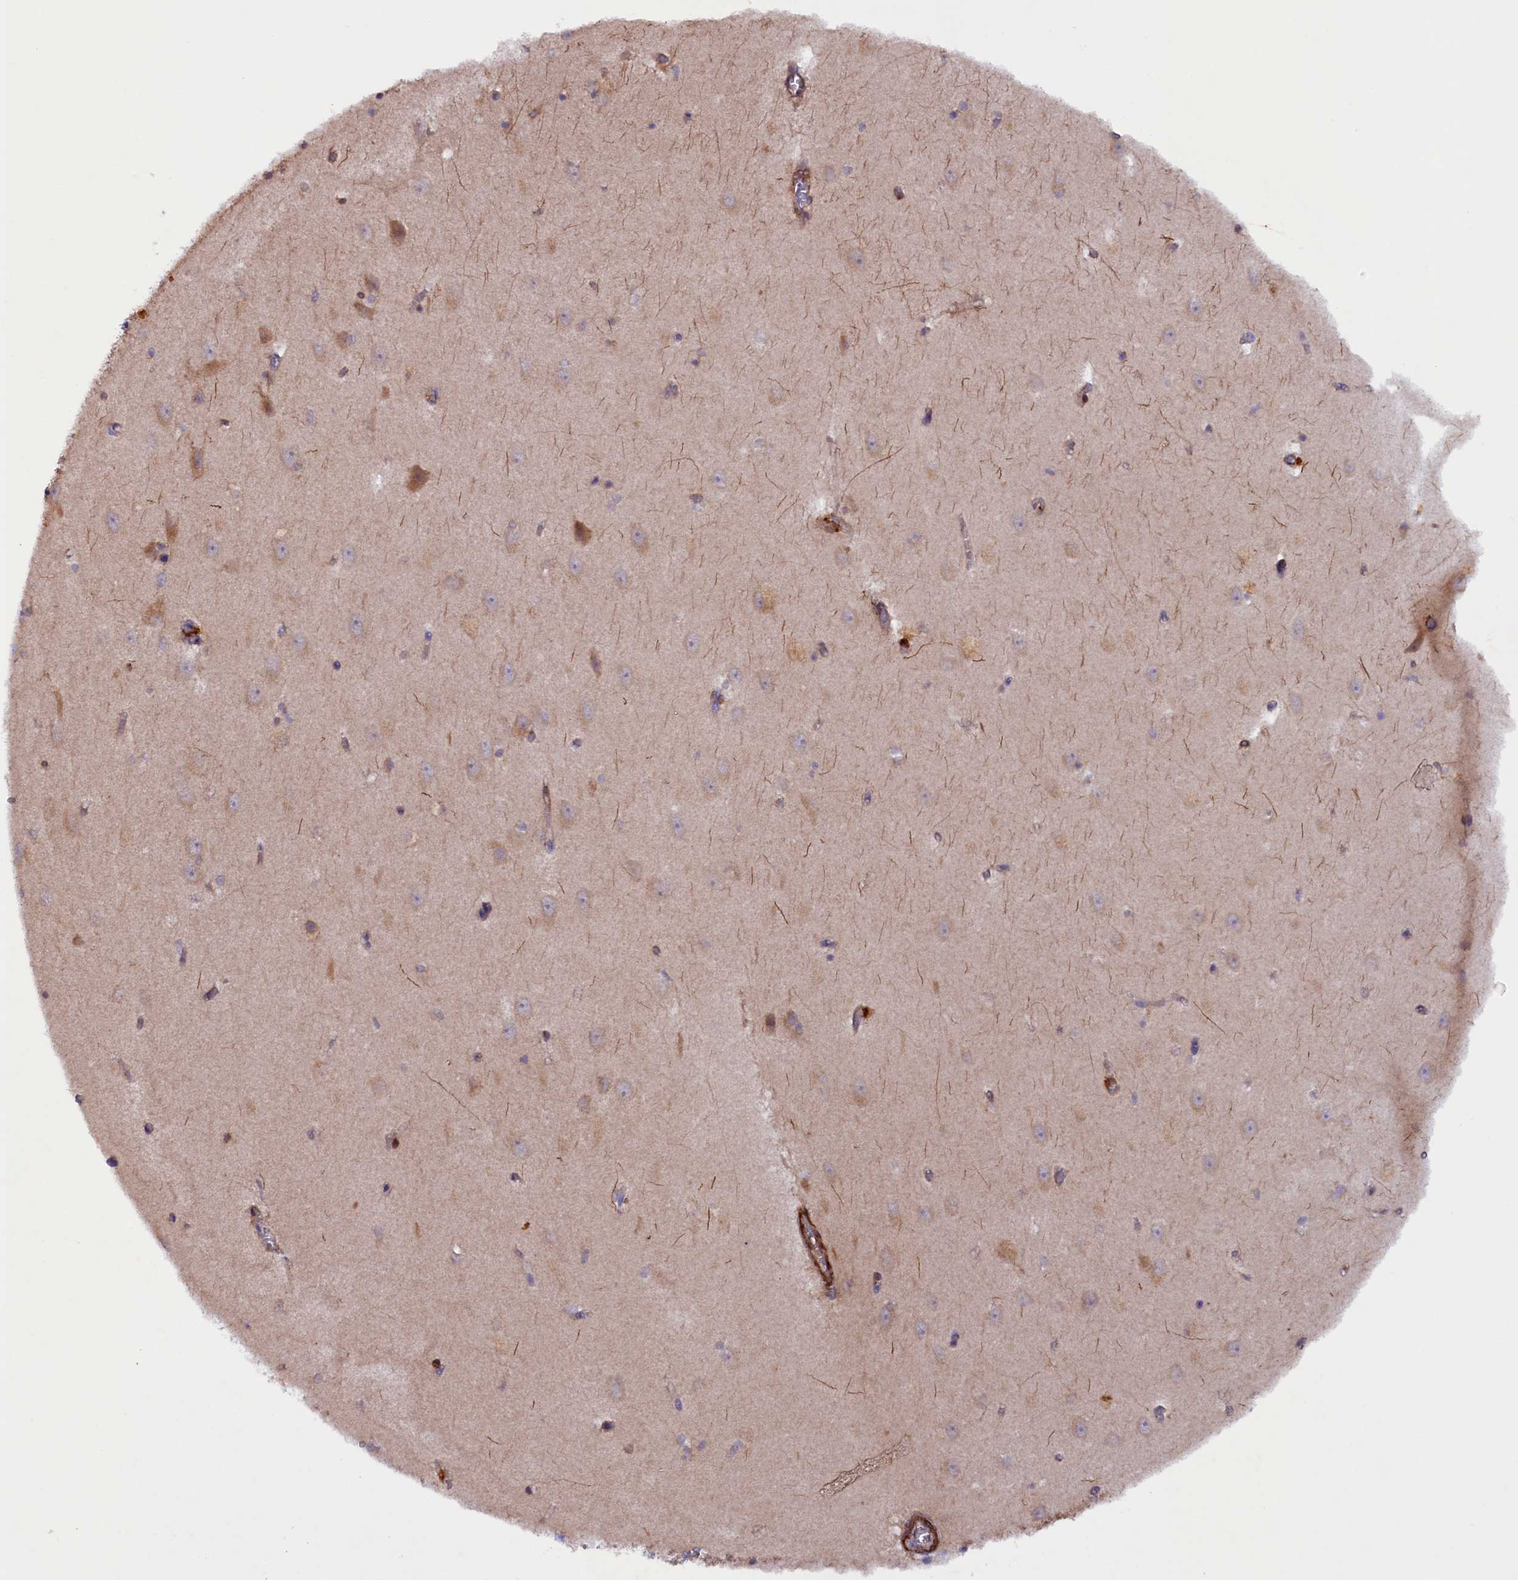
{"staining": {"intensity": "negative", "quantity": "none", "location": "none"}, "tissue": "hippocampus", "cell_type": "Glial cells", "image_type": "normal", "snomed": [{"axis": "morphology", "description": "Normal tissue, NOS"}, {"axis": "topography", "description": "Hippocampus"}], "caption": "Immunohistochemistry (IHC) of unremarkable human hippocampus reveals no staining in glial cells.", "gene": "ARRDC4", "patient": {"sex": "female", "age": 64}}